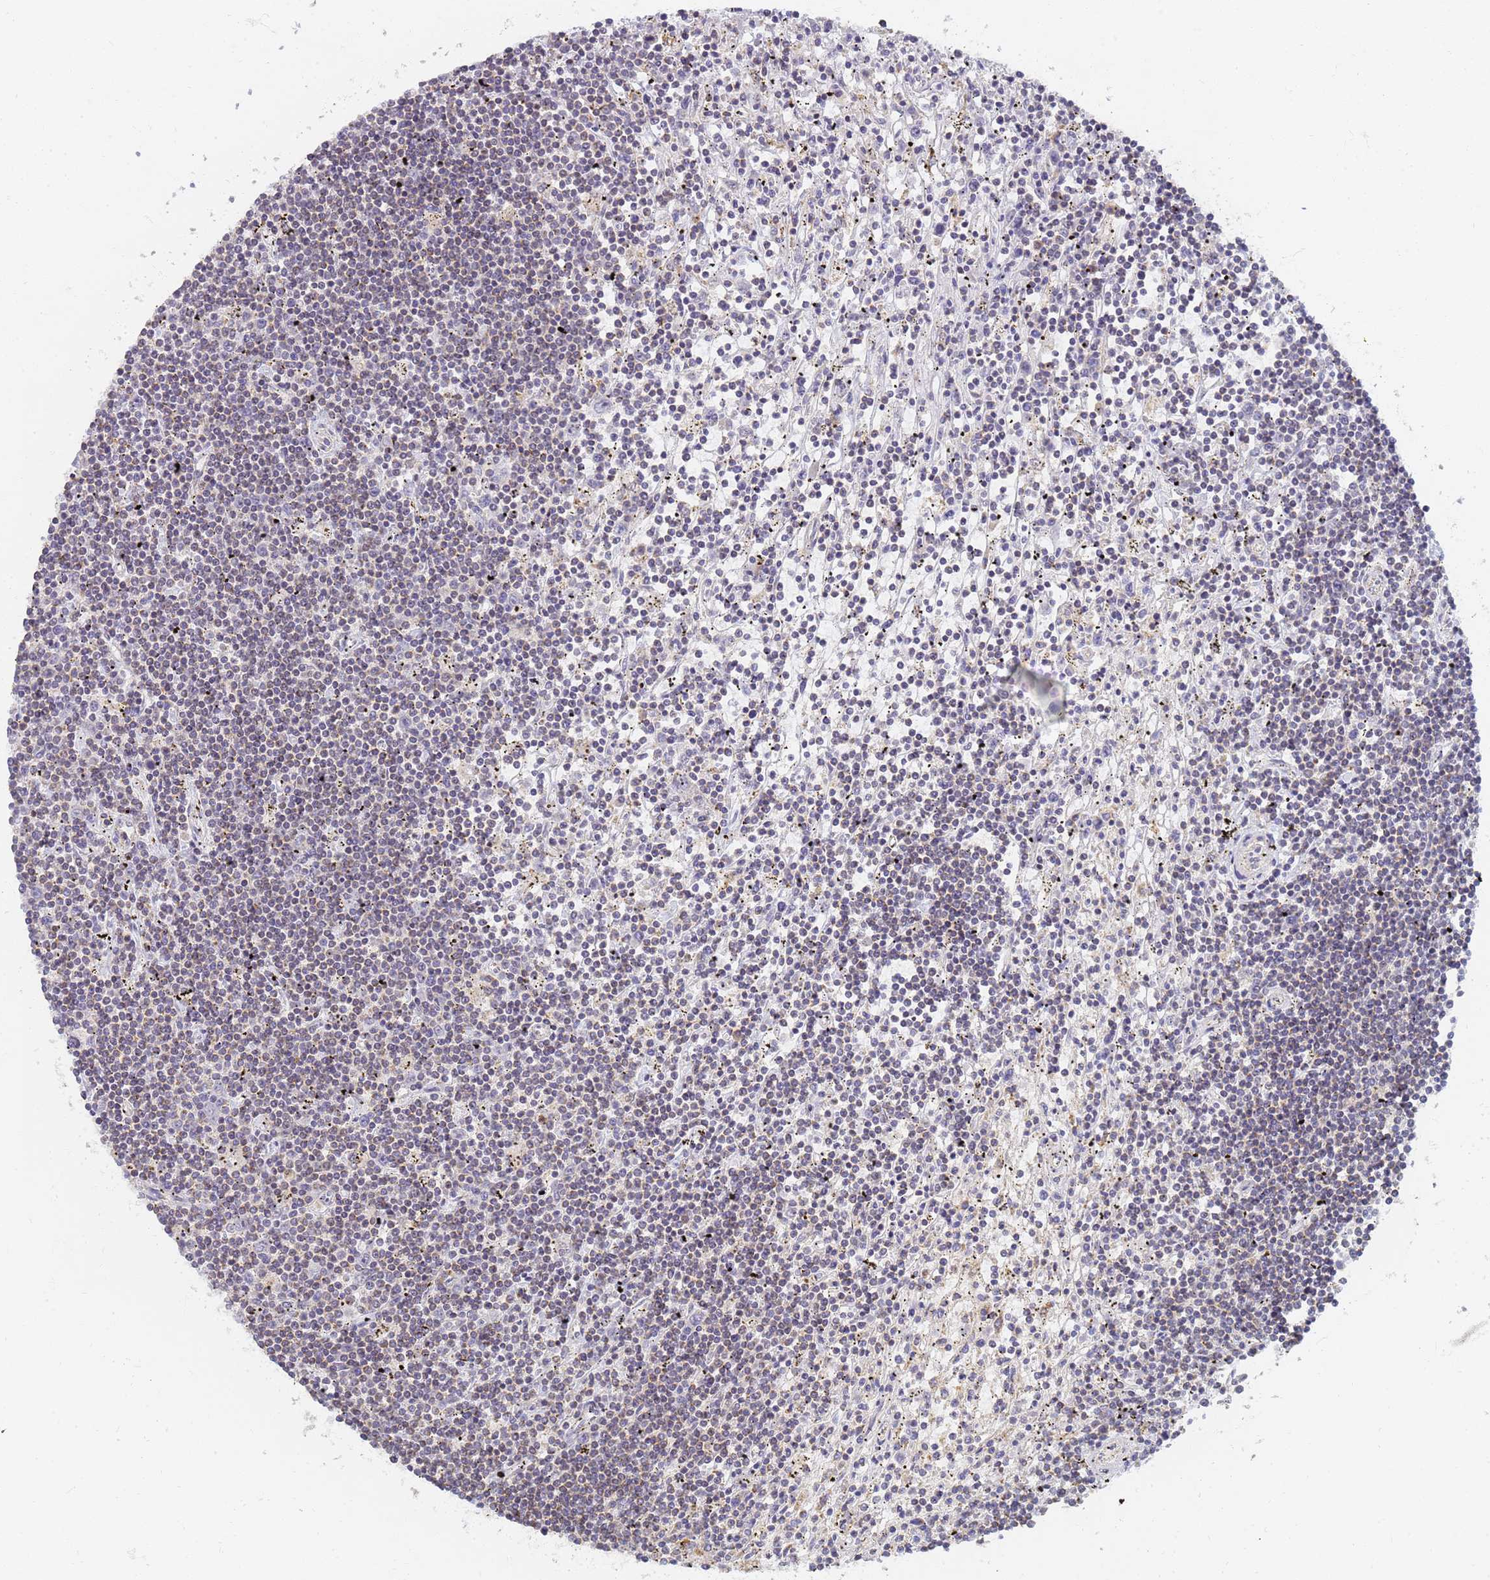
{"staining": {"intensity": "negative", "quantity": "none", "location": "none"}, "tissue": "lymphoma", "cell_type": "Tumor cells", "image_type": "cancer", "snomed": [{"axis": "morphology", "description": "Malignant lymphoma, non-Hodgkin's type, Low grade"}, {"axis": "topography", "description": "Spleen"}], "caption": "A micrograph of malignant lymphoma, non-Hodgkin's type (low-grade) stained for a protein reveals no brown staining in tumor cells. Brightfield microscopy of immunohistochemistry (IHC) stained with DAB (3,3'-diaminobenzidine) (brown) and hematoxylin (blue), captured at high magnification.", "gene": "UTP23", "patient": {"sex": "male", "age": 76}}